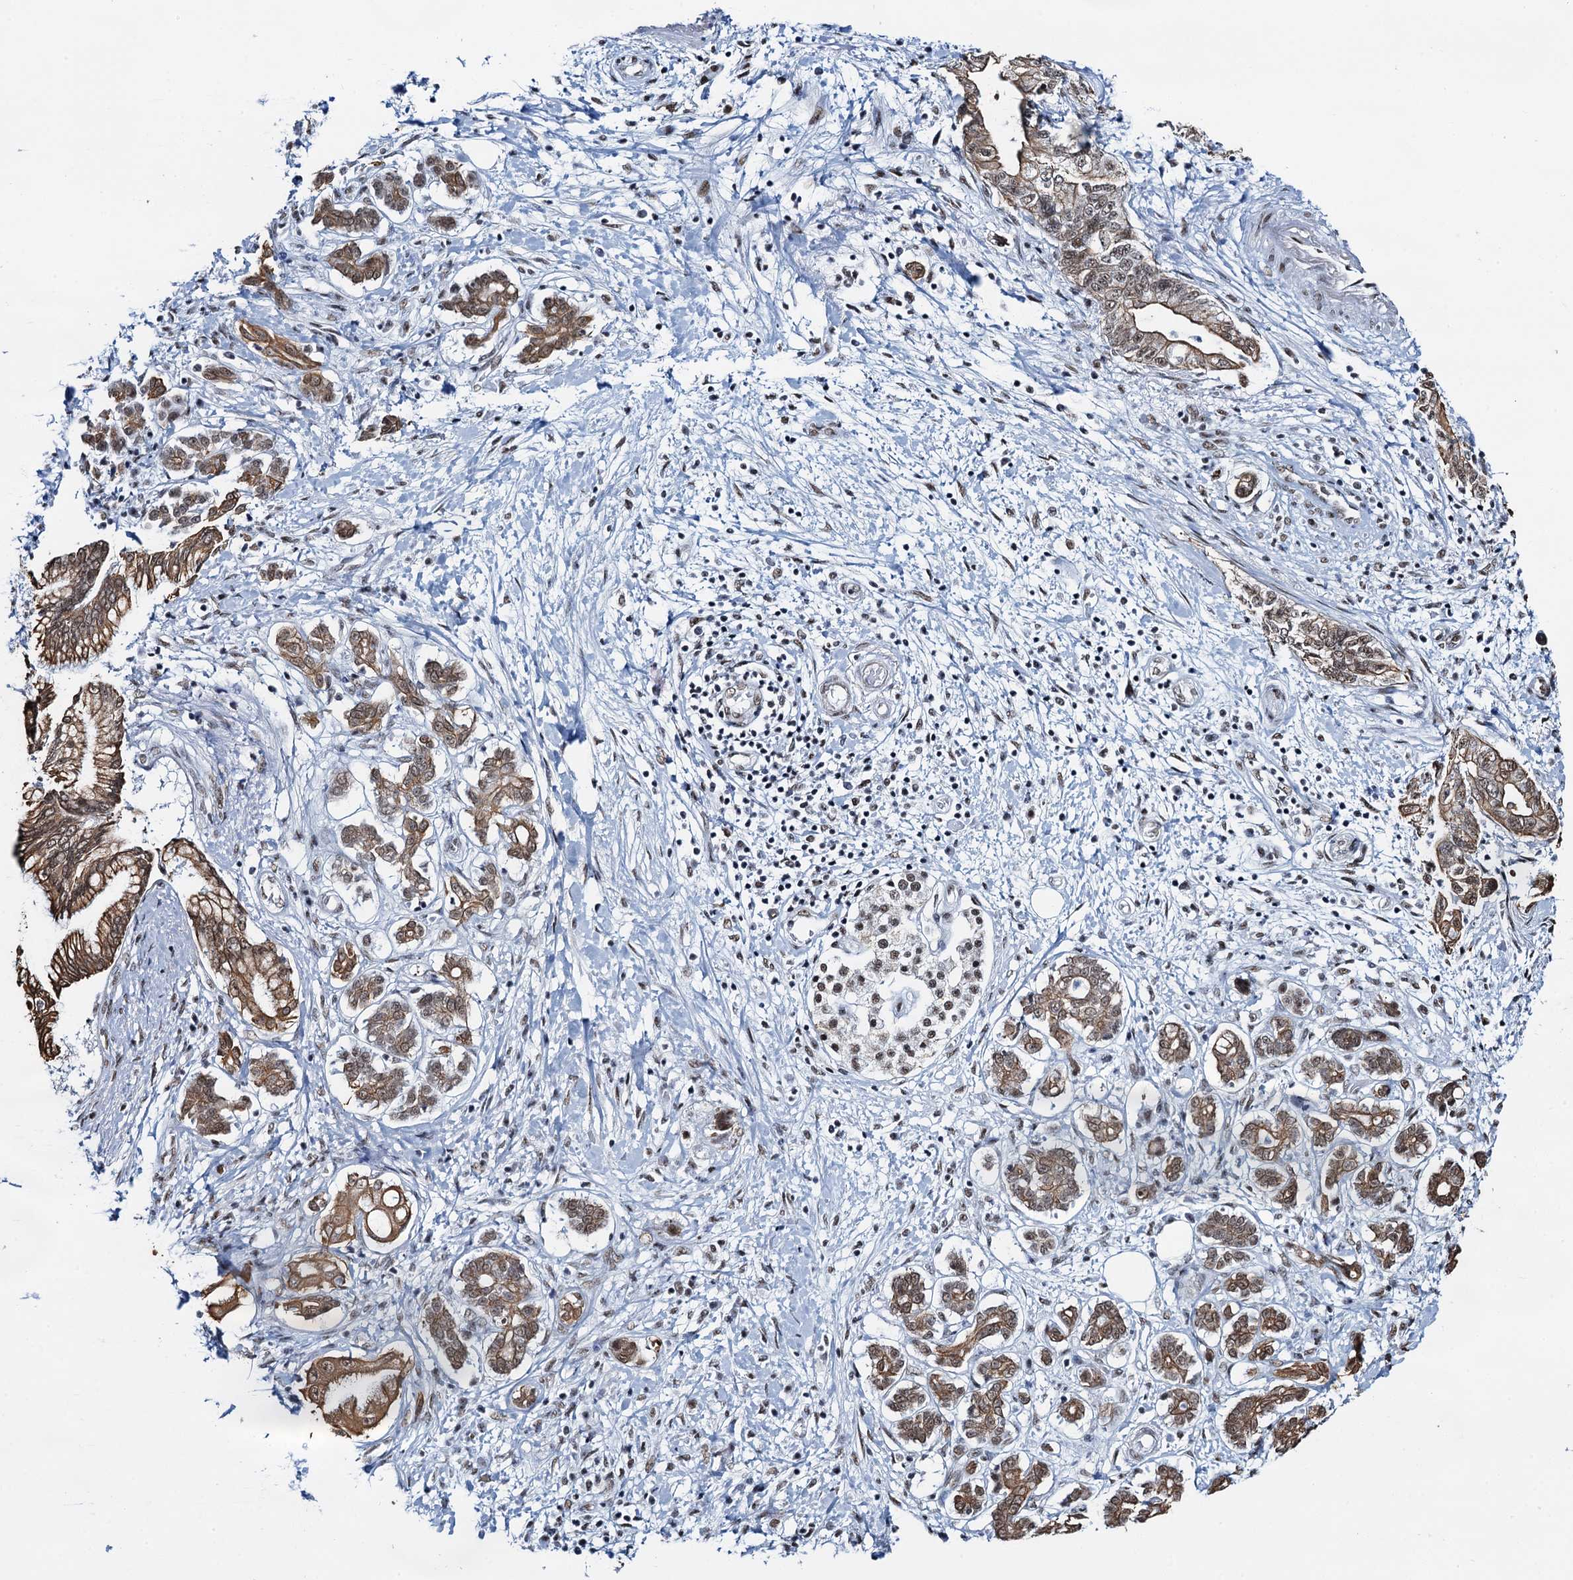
{"staining": {"intensity": "moderate", "quantity": ">75%", "location": "cytoplasmic/membranous,nuclear"}, "tissue": "pancreatic cancer", "cell_type": "Tumor cells", "image_type": "cancer", "snomed": [{"axis": "morphology", "description": "Adenocarcinoma, NOS"}, {"axis": "topography", "description": "Pancreas"}], "caption": "This image shows pancreatic adenocarcinoma stained with immunohistochemistry (IHC) to label a protein in brown. The cytoplasmic/membranous and nuclear of tumor cells show moderate positivity for the protein. Nuclei are counter-stained blue.", "gene": "ZNF609", "patient": {"sex": "female", "age": 73}}